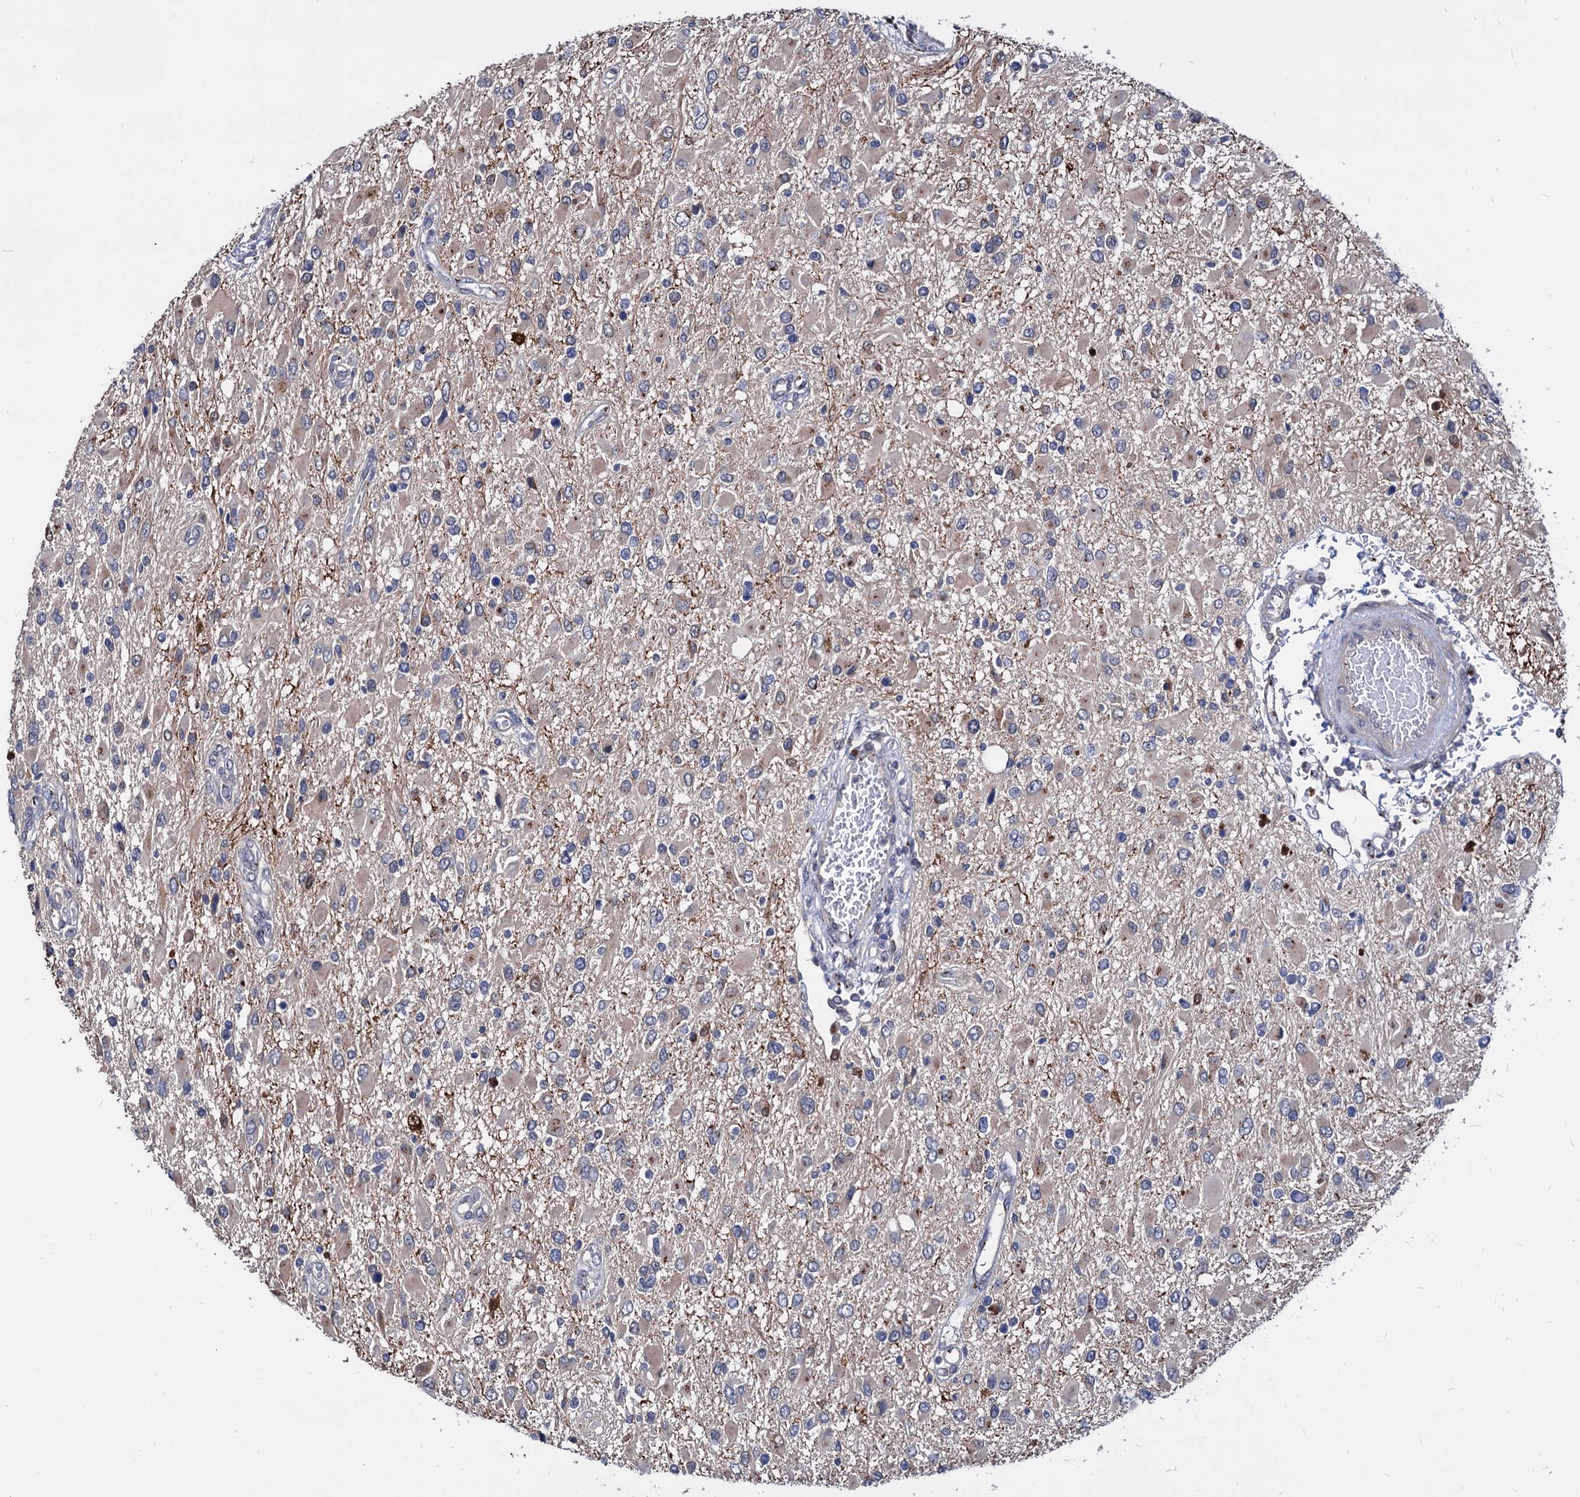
{"staining": {"intensity": "negative", "quantity": "none", "location": "none"}, "tissue": "glioma", "cell_type": "Tumor cells", "image_type": "cancer", "snomed": [{"axis": "morphology", "description": "Glioma, malignant, High grade"}, {"axis": "topography", "description": "Brain"}], "caption": "Glioma stained for a protein using IHC demonstrates no expression tumor cells.", "gene": "ESD", "patient": {"sex": "male", "age": 53}}